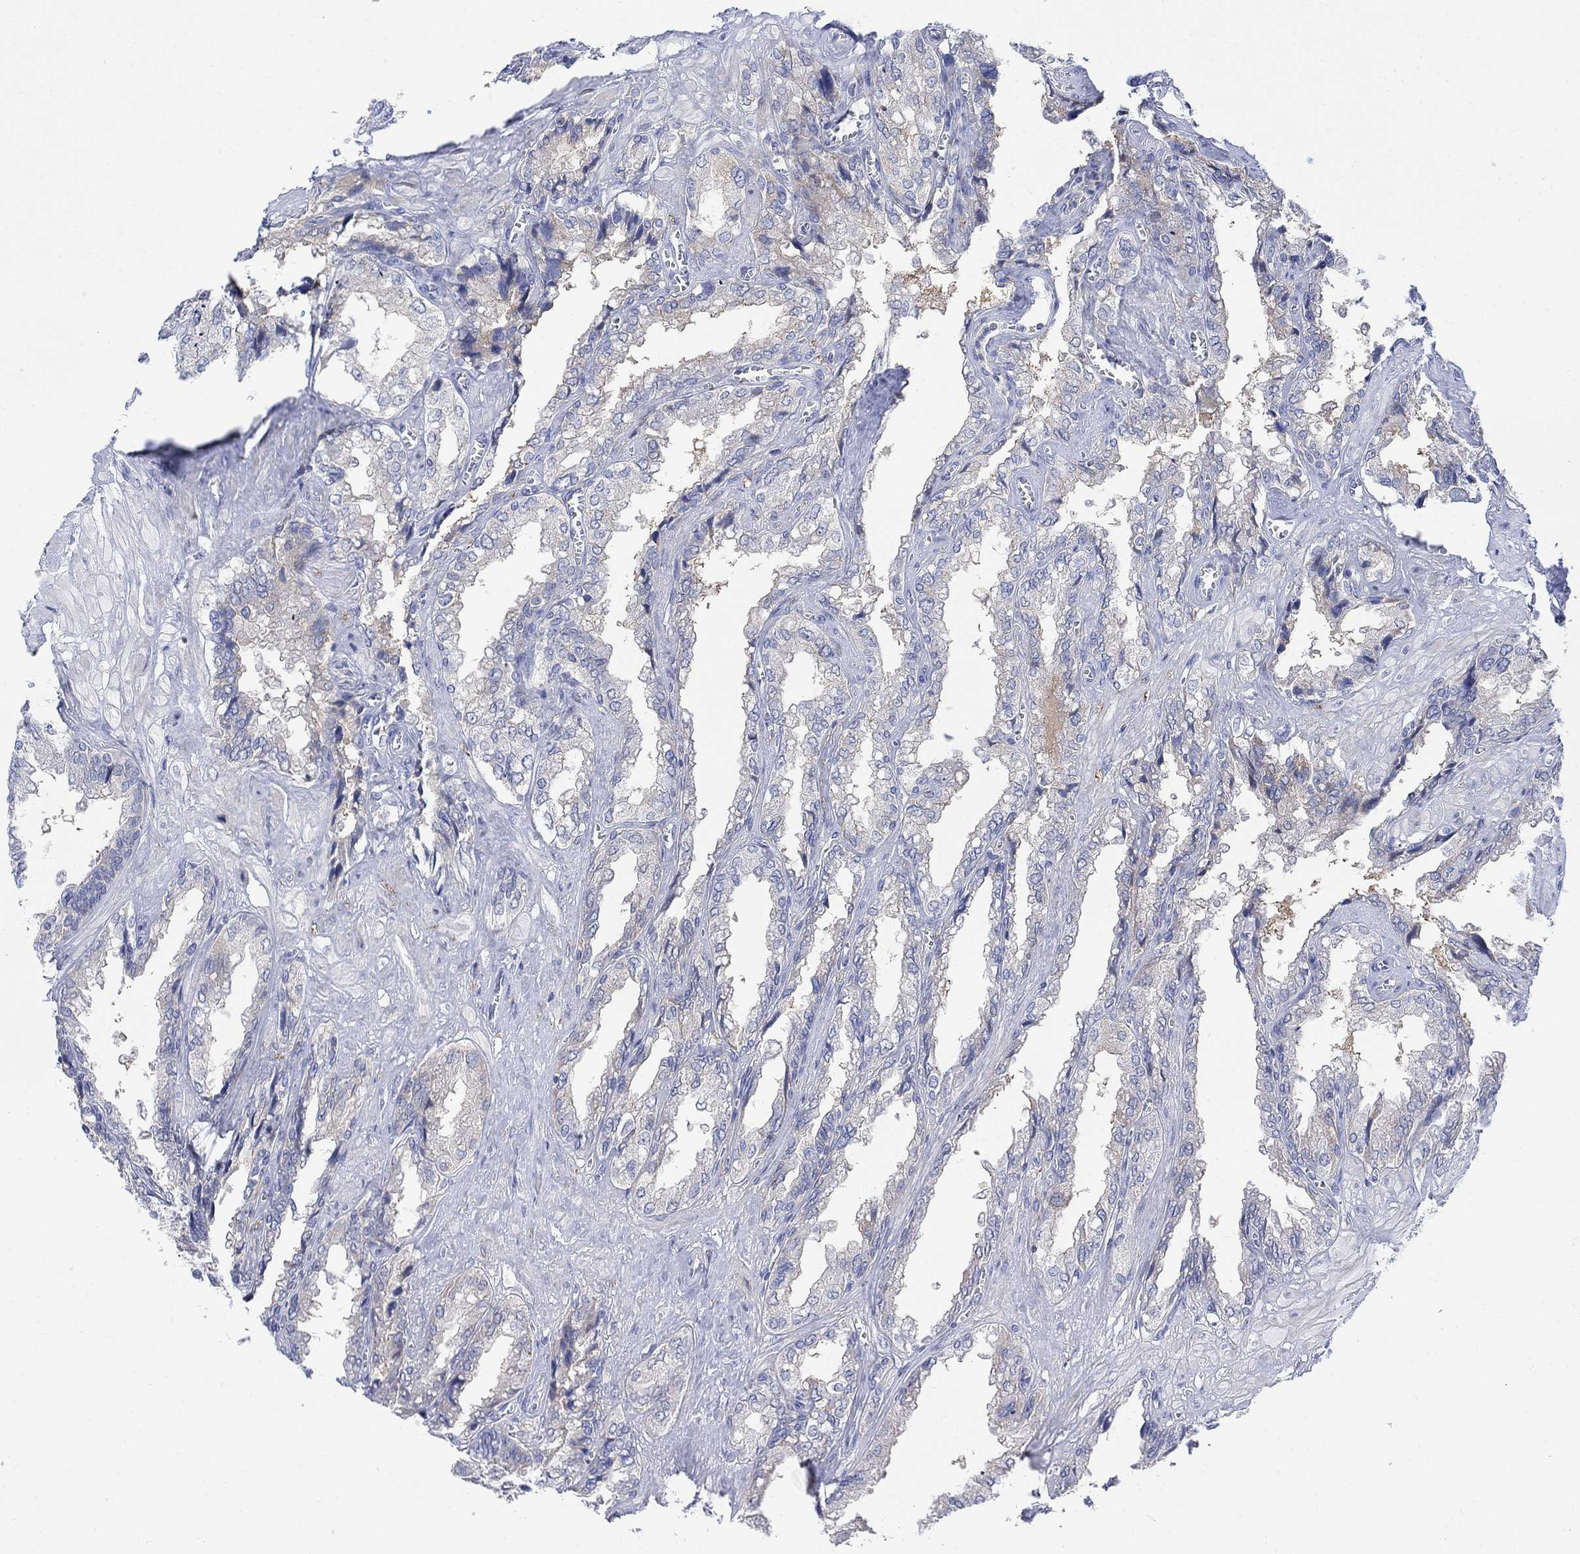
{"staining": {"intensity": "weak", "quantity": "<25%", "location": "cytoplasmic/membranous"}, "tissue": "seminal vesicle", "cell_type": "Glandular cells", "image_type": "normal", "snomed": [{"axis": "morphology", "description": "Normal tissue, NOS"}, {"axis": "topography", "description": "Seminal veicle"}], "caption": "Seminal vesicle stained for a protein using immunohistochemistry shows no positivity glandular cells.", "gene": "ARSK", "patient": {"sex": "male", "age": 67}}